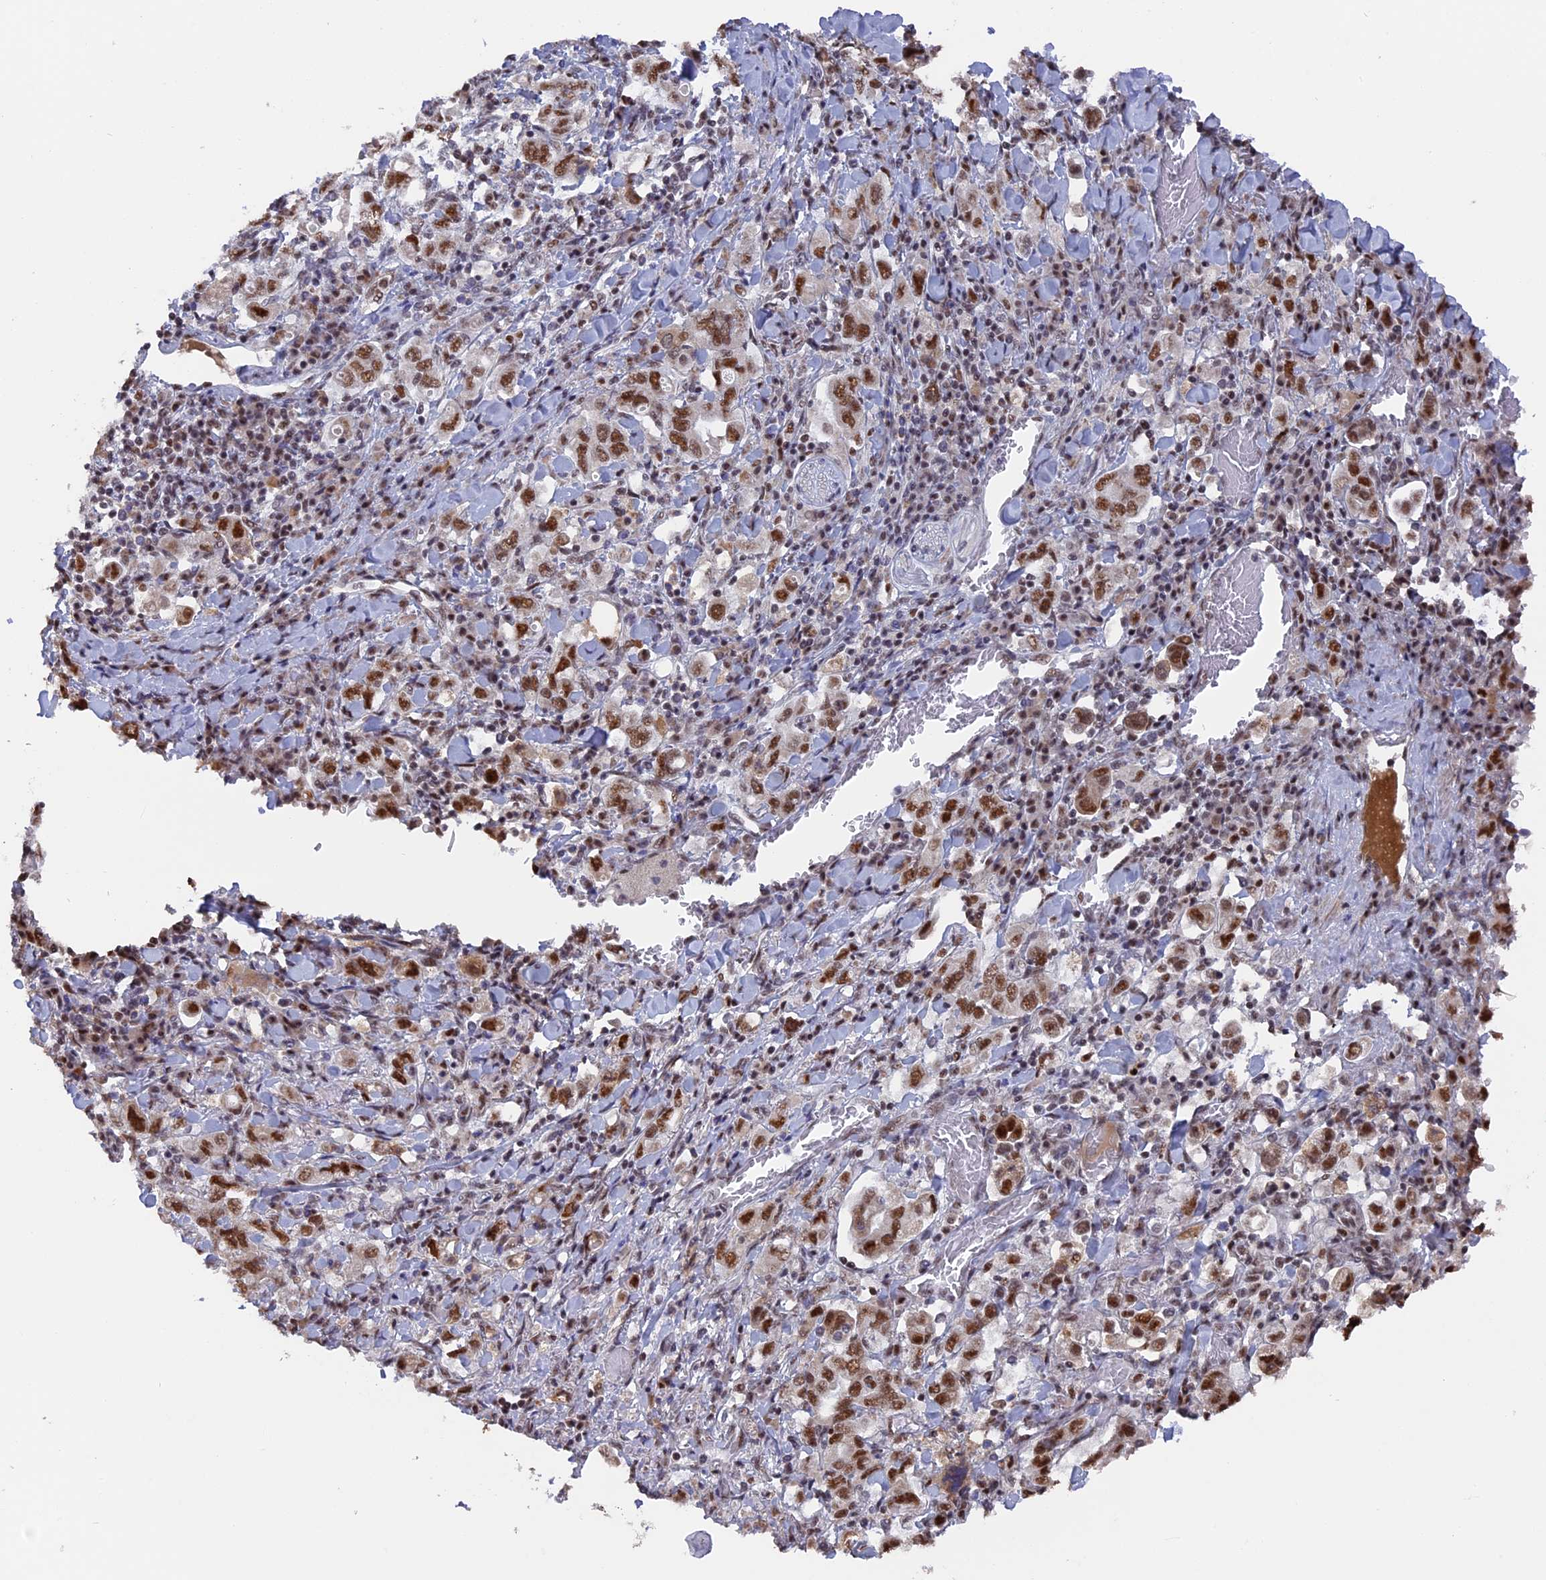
{"staining": {"intensity": "moderate", "quantity": ">75%", "location": "nuclear"}, "tissue": "stomach cancer", "cell_type": "Tumor cells", "image_type": "cancer", "snomed": [{"axis": "morphology", "description": "Adenocarcinoma, NOS"}, {"axis": "topography", "description": "Stomach, upper"}], "caption": "Moderate nuclear protein expression is identified in about >75% of tumor cells in stomach cancer. The staining was performed using DAB (3,3'-diaminobenzidine), with brown indicating positive protein expression. Nuclei are stained blue with hematoxylin.", "gene": "SF3A2", "patient": {"sex": "male", "age": 62}}